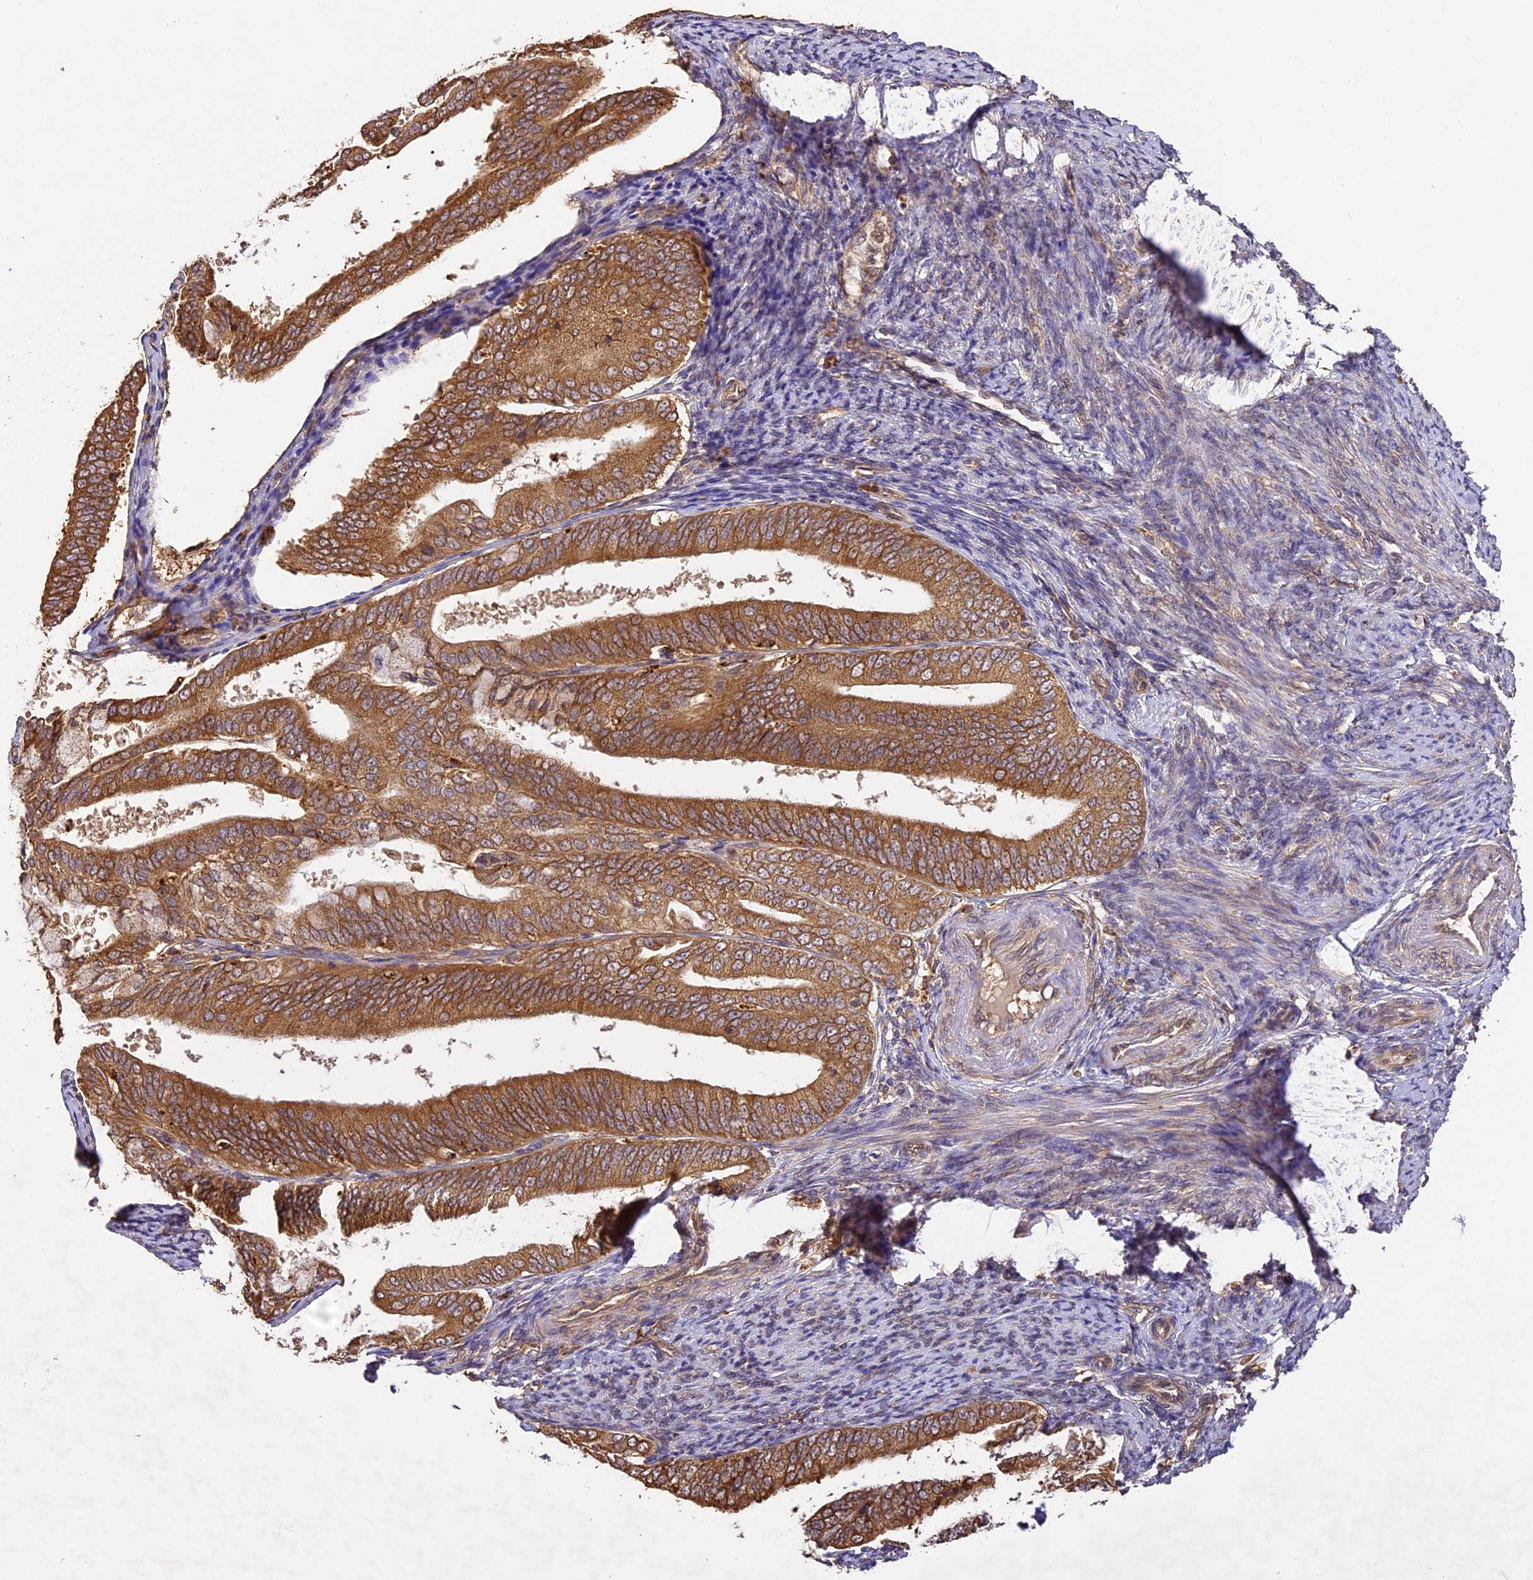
{"staining": {"intensity": "moderate", "quantity": ">75%", "location": "cytoplasmic/membranous"}, "tissue": "endometrial cancer", "cell_type": "Tumor cells", "image_type": "cancer", "snomed": [{"axis": "morphology", "description": "Adenocarcinoma, NOS"}, {"axis": "topography", "description": "Endometrium"}], "caption": "DAB immunohistochemical staining of endometrial cancer displays moderate cytoplasmic/membranous protein positivity in about >75% of tumor cells. (DAB = brown stain, brightfield microscopy at high magnification).", "gene": "BRAP", "patient": {"sex": "female", "age": 63}}